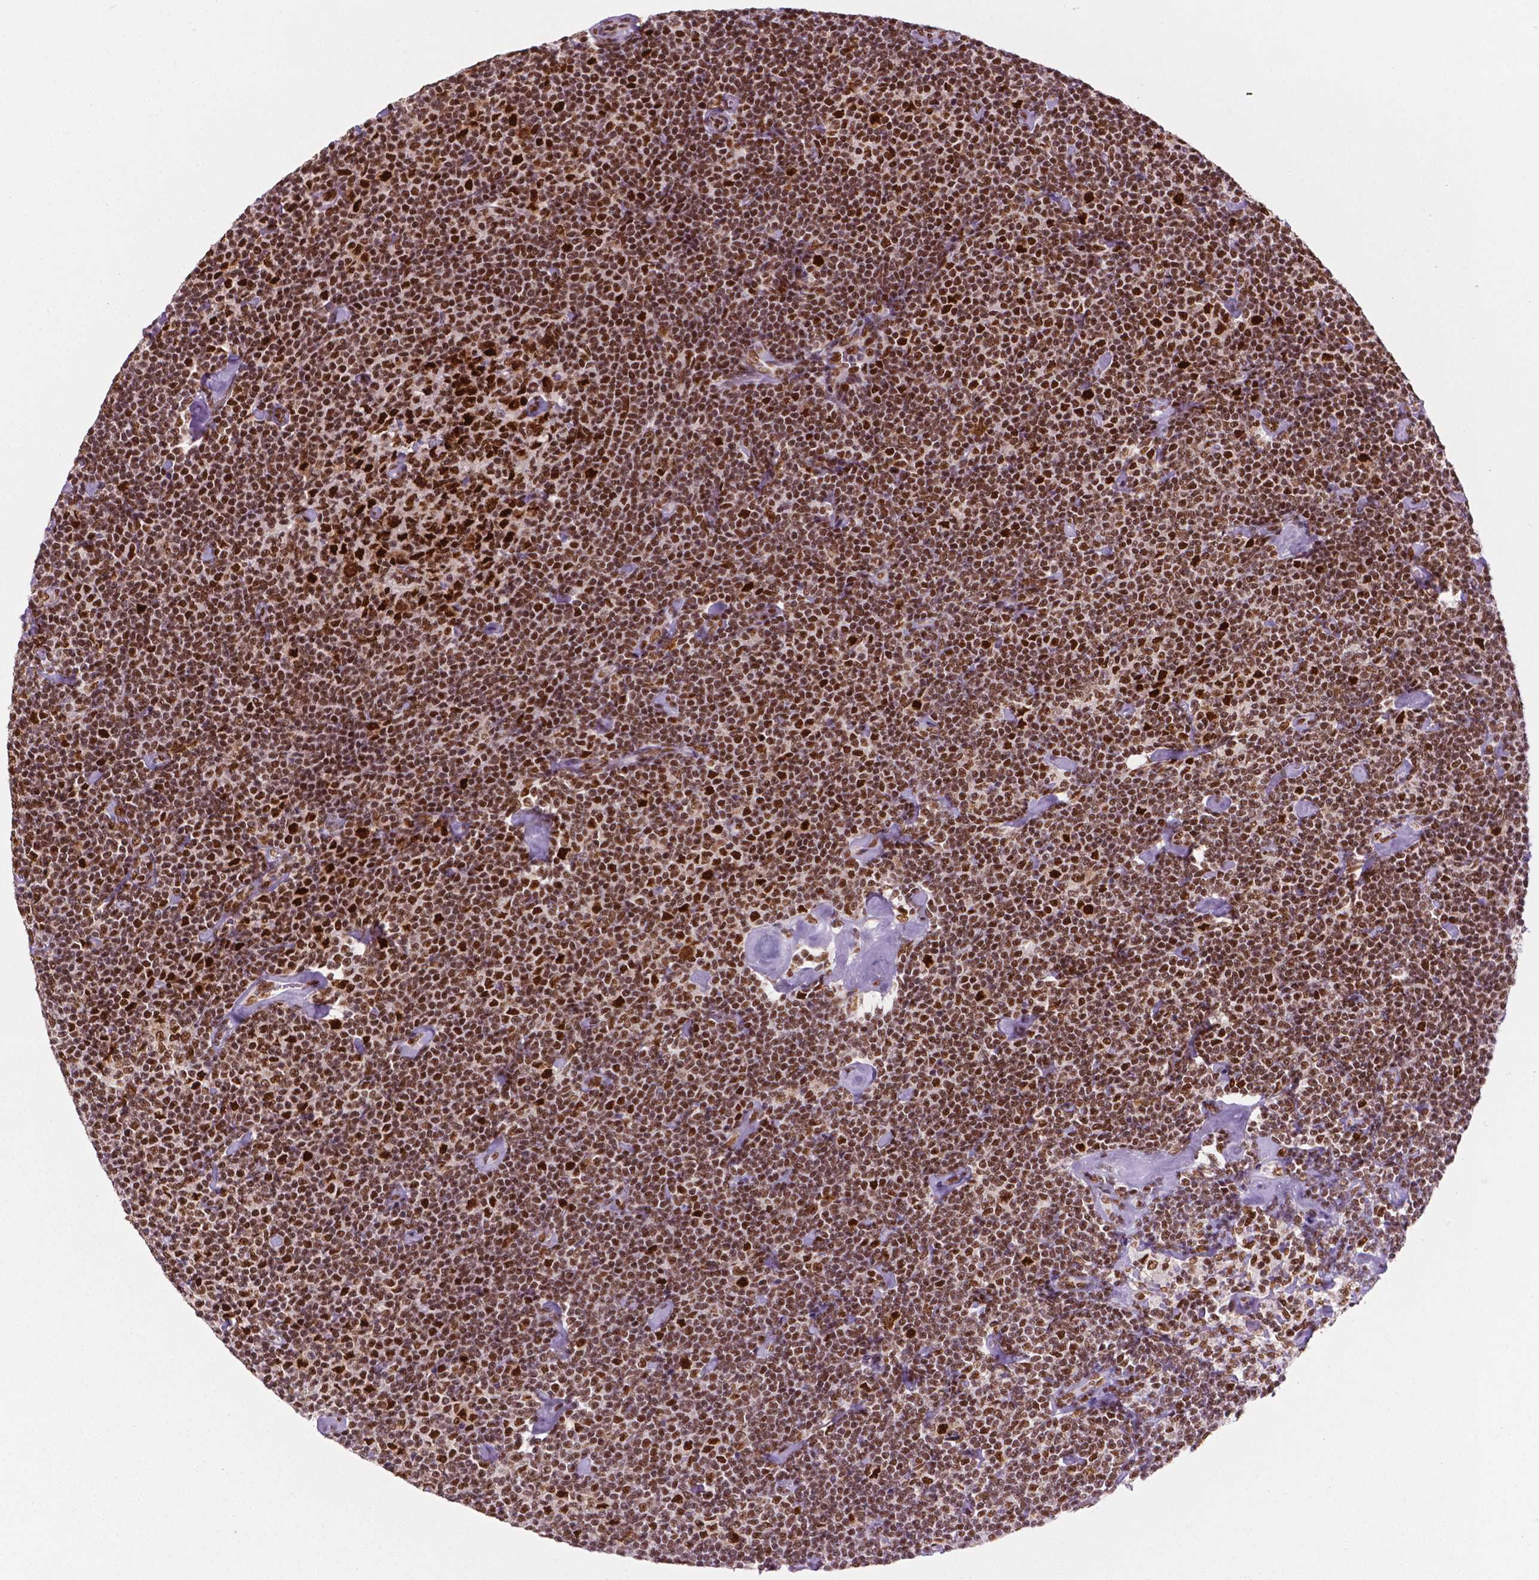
{"staining": {"intensity": "moderate", "quantity": "25%-75%", "location": "nuclear"}, "tissue": "lymphoma", "cell_type": "Tumor cells", "image_type": "cancer", "snomed": [{"axis": "morphology", "description": "Malignant lymphoma, non-Hodgkin's type, Low grade"}, {"axis": "topography", "description": "Lymph node"}], "caption": "IHC (DAB (3,3'-diaminobenzidine)) staining of human low-grade malignant lymphoma, non-Hodgkin's type shows moderate nuclear protein positivity in about 25%-75% of tumor cells. (brown staining indicates protein expression, while blue staining denotes nuclei).", "gene": "MLH1", "patient": {"sex": "male", "age": 81}}